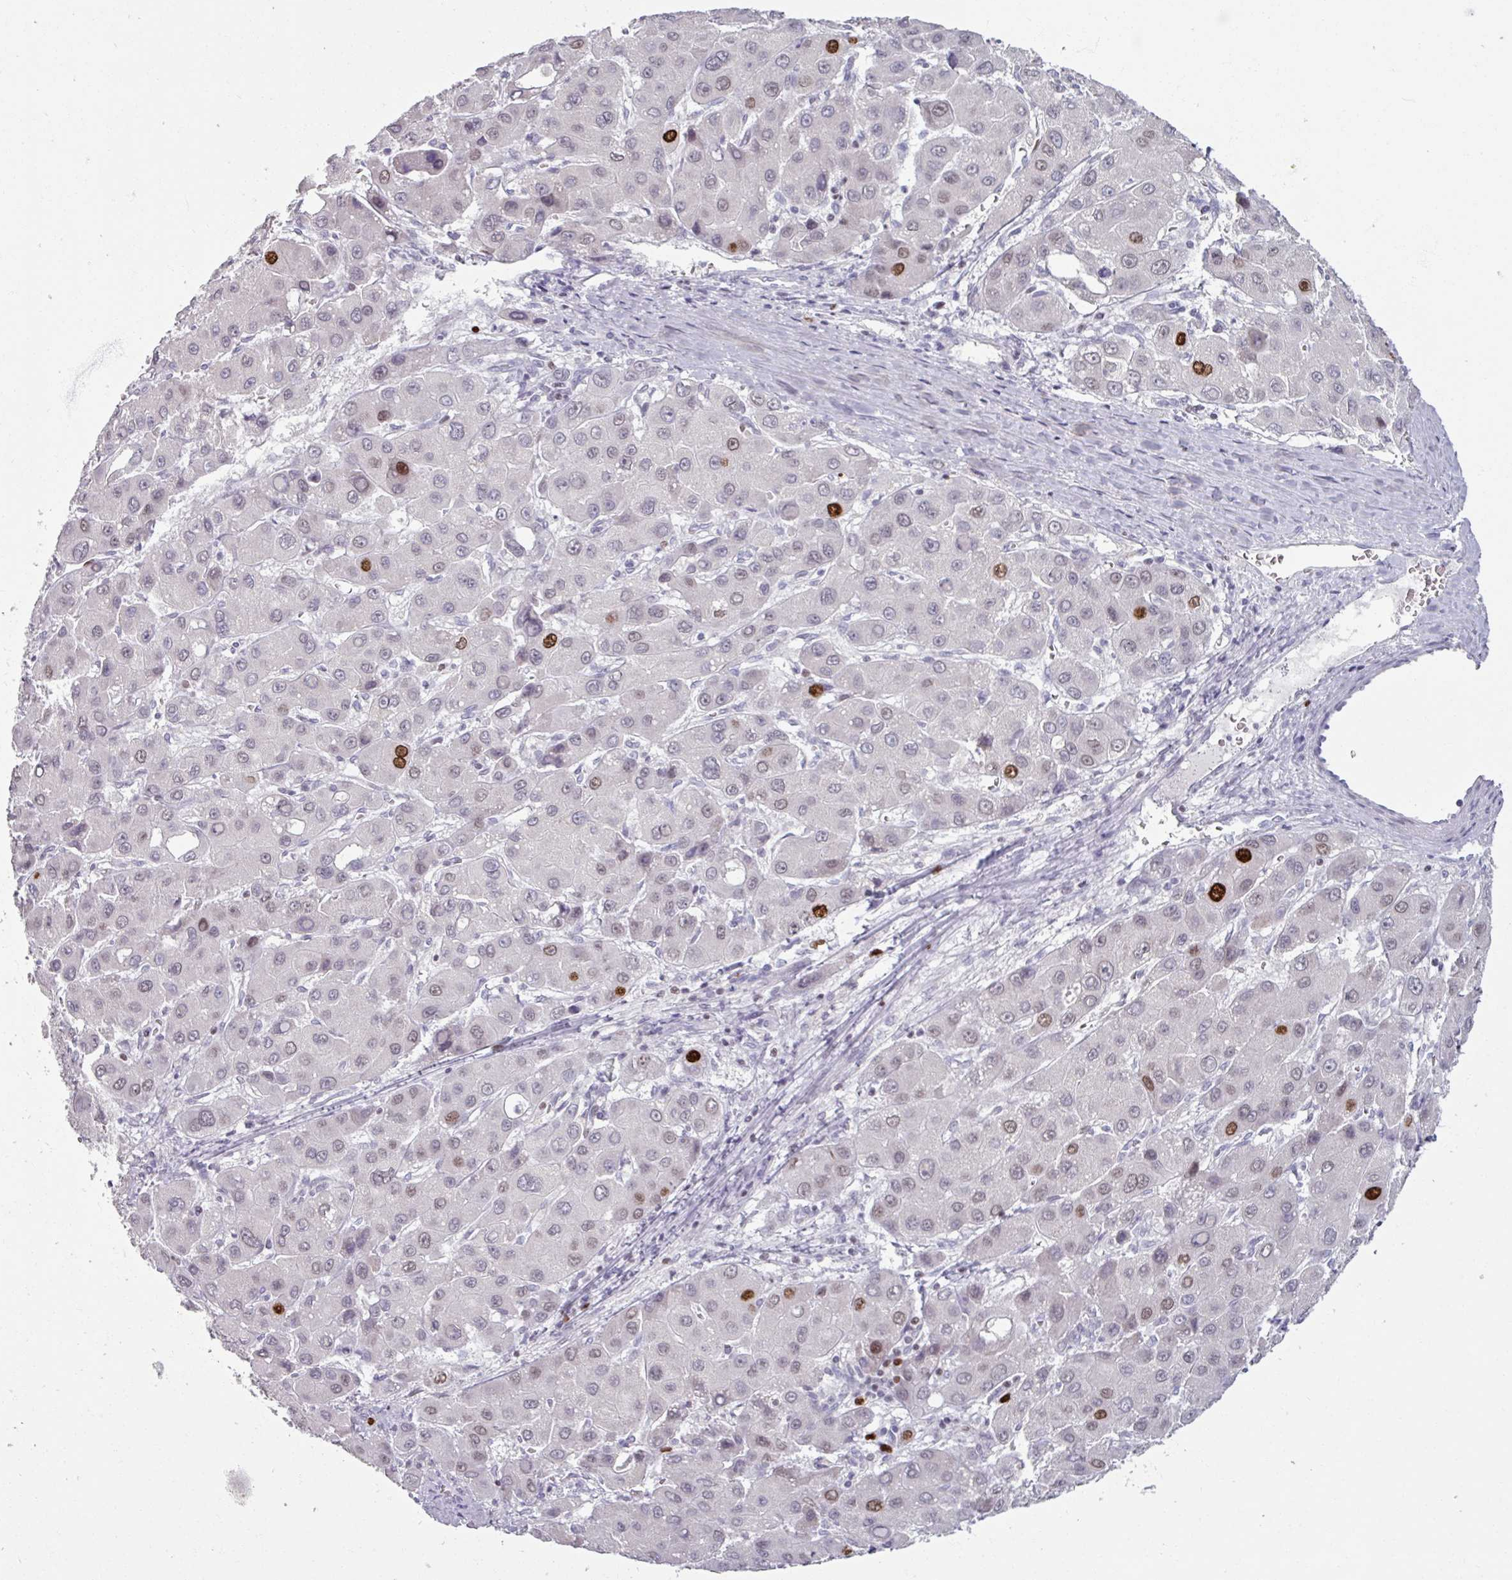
{"staining": {"intensity": "strong", "quantity": "<25%", "location": "nuclear"}, "tissue": "liver cancer", "cell_type": "Tumor cells", "image_type": "cancer", "snomed": [{"axis": "morphology", "description": "Carcinoma, Hepatocellular, NOS"}, {"axis": "topography", "description": "Liver"}], "caption": "High-power microscopy captured an immunohistochemistry photomicrograph of hepatocellular carcinoma (liver), revealing strong nuclear positivity in approximately <25% of tumor cells. Using DAB (brown) and hematoxylin (blue) stains, captured at high magnification using brightfield microscopy.", "gene": "ATAD2", "patient": {"sex": "male", "age": 55}}